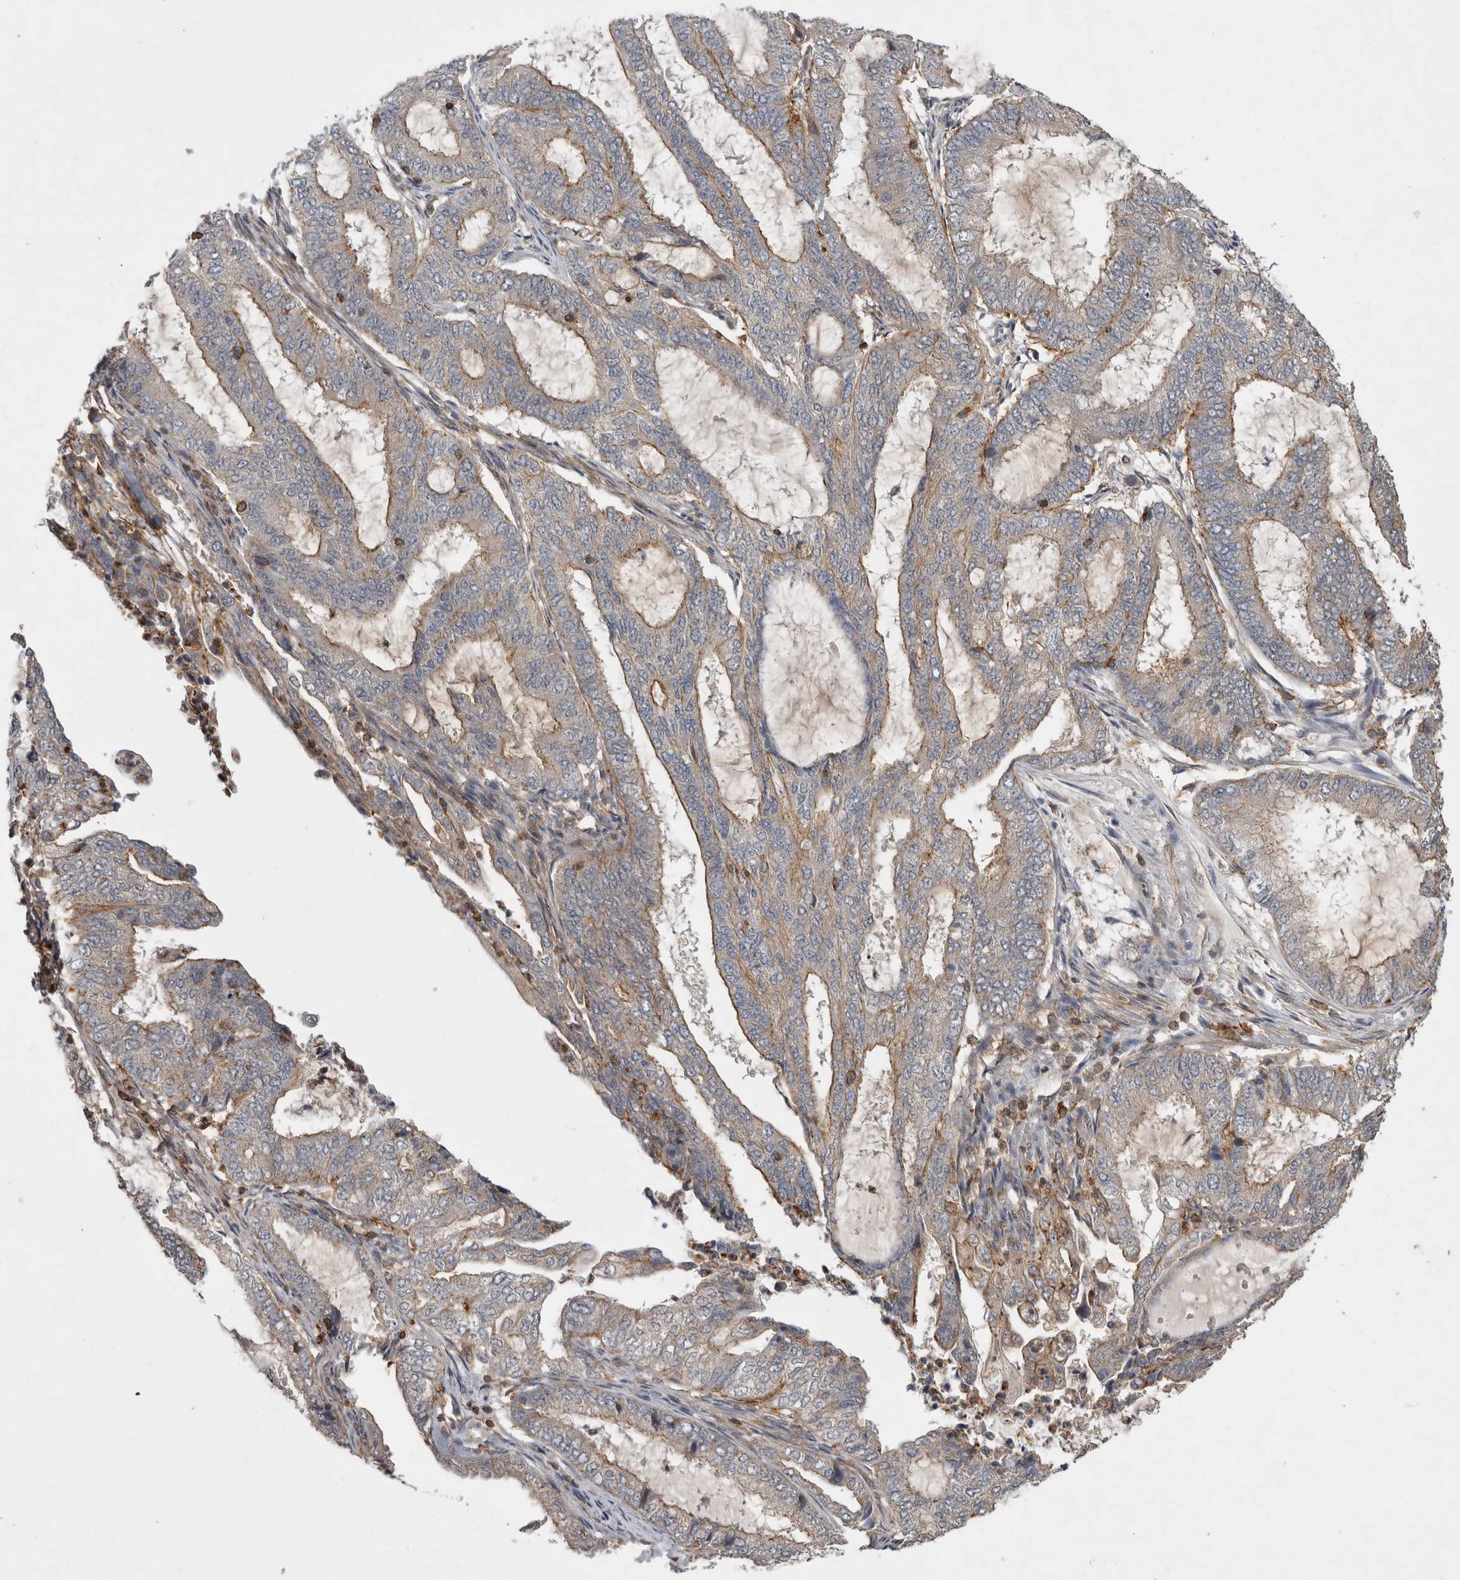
{"staining": {"intensity": "weak", "quantity": "25%-75%", "location": "cytoplasmic/membranous"}, "tissue": "endometrial cancer", "cell_type": "Tumor cells", "image_type": "cancer", "snomed": [{"axis": "morphology", "description": "Adenocarcinoma, NOS"}, {"axis": "topography", "description": "Endometrium"}], "caption": "Brown immunohistochemical staining in endometrial cancer reveals weak cytoplasmic/membranous positivity in approximately 25%-75% of tumor cells.", "gene": "SPATA48", "patient": {"sex": "female", "age": 51}}